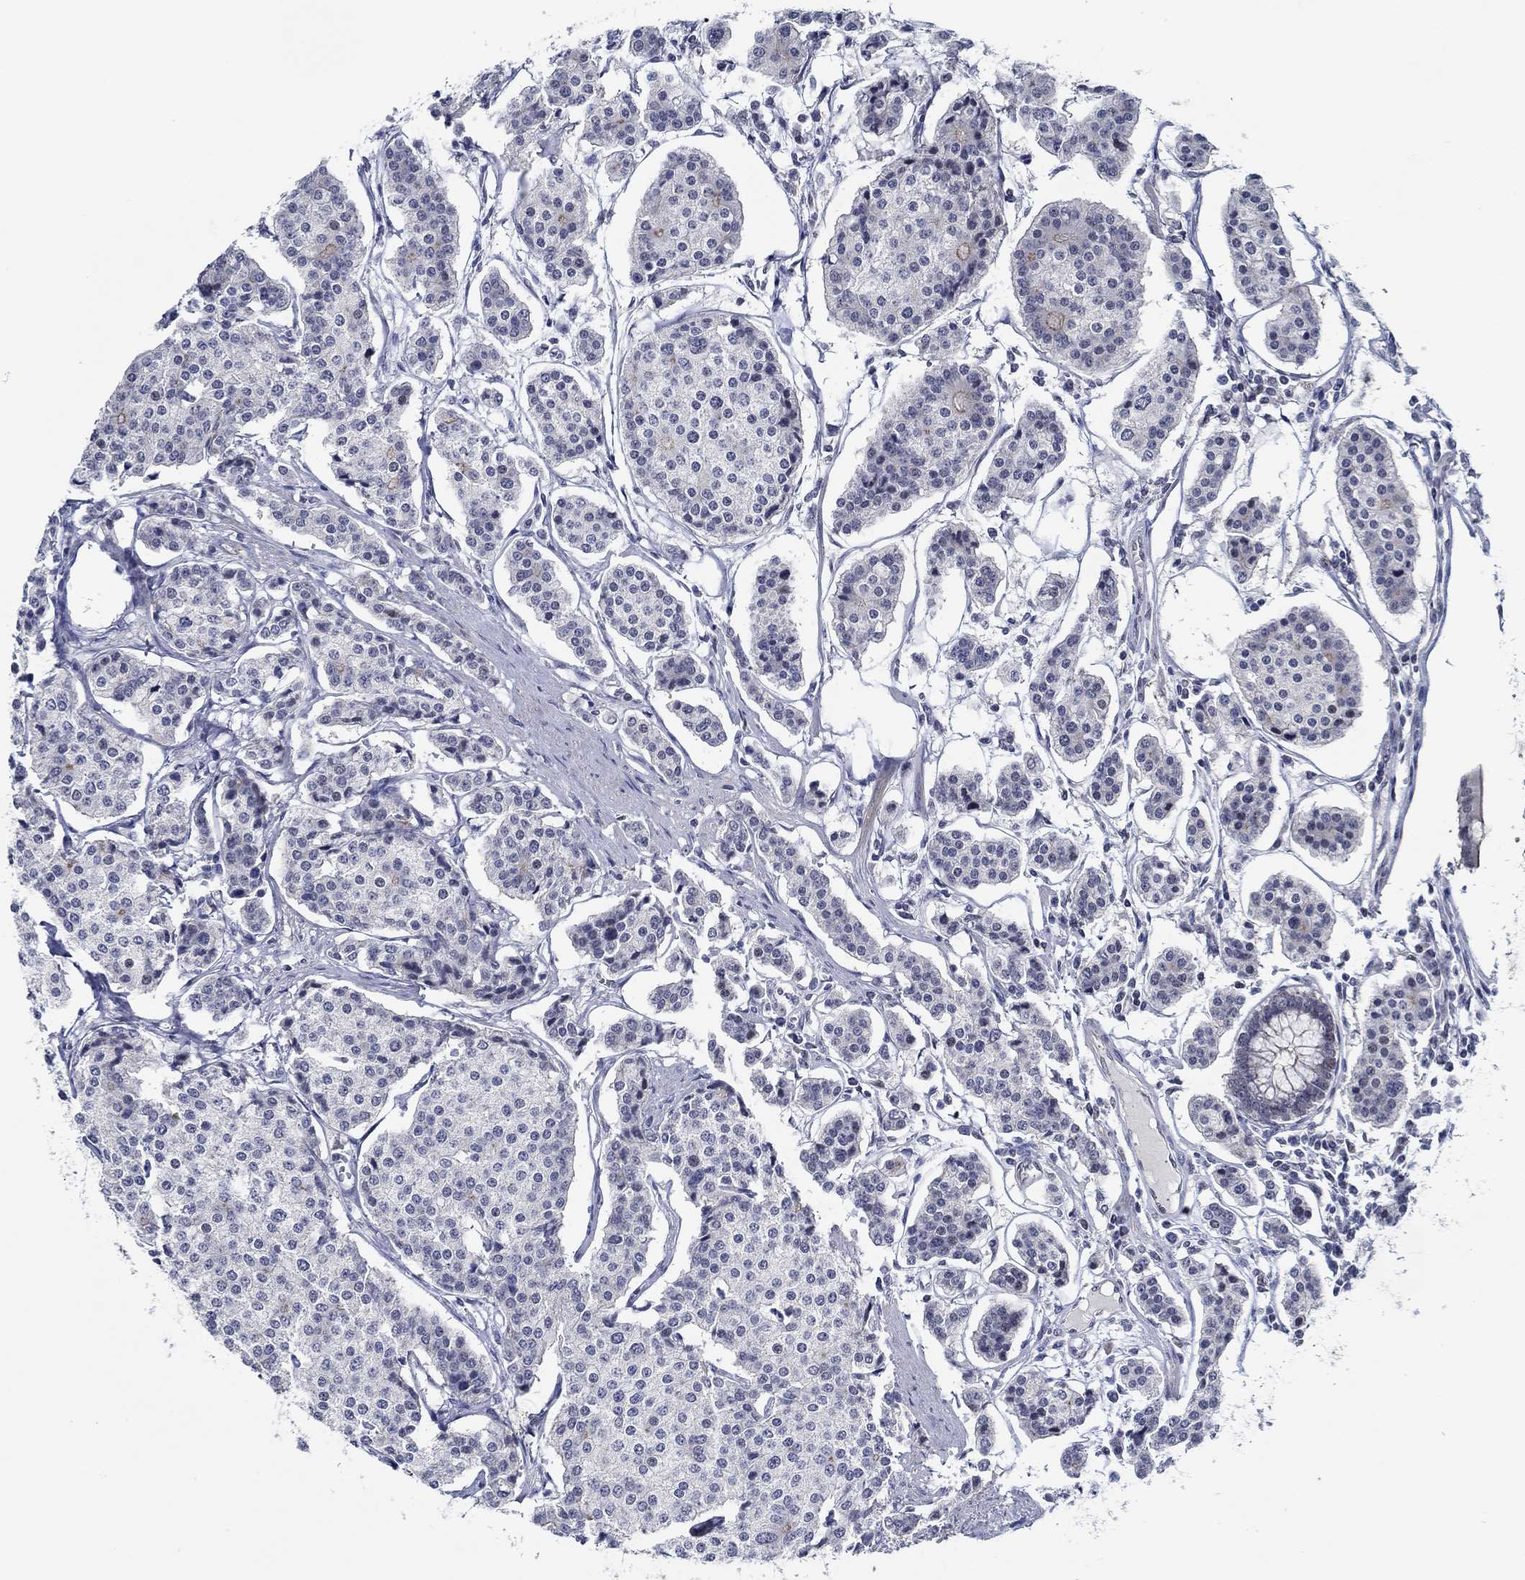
{"staining": {"intensity": "weak", "quantity": "<25%", "location": "cytoplasmic/membranous"}, "tissue": "carcinoid", "cell_type": "Tumor cells", "image_type": "cancer", "snomed": [{"axis": "morphology", "description": "Carcinoid, malignant, NOS"}, {"axis": "topography", "description": "Small intestine"}], "caption": "Carcinoid (malignant) was stained to show a protein in brown. There is no significant expression in tumor cells.", "gene": "SLC34A1", "patient": {"sex": "female", "age": 65}}